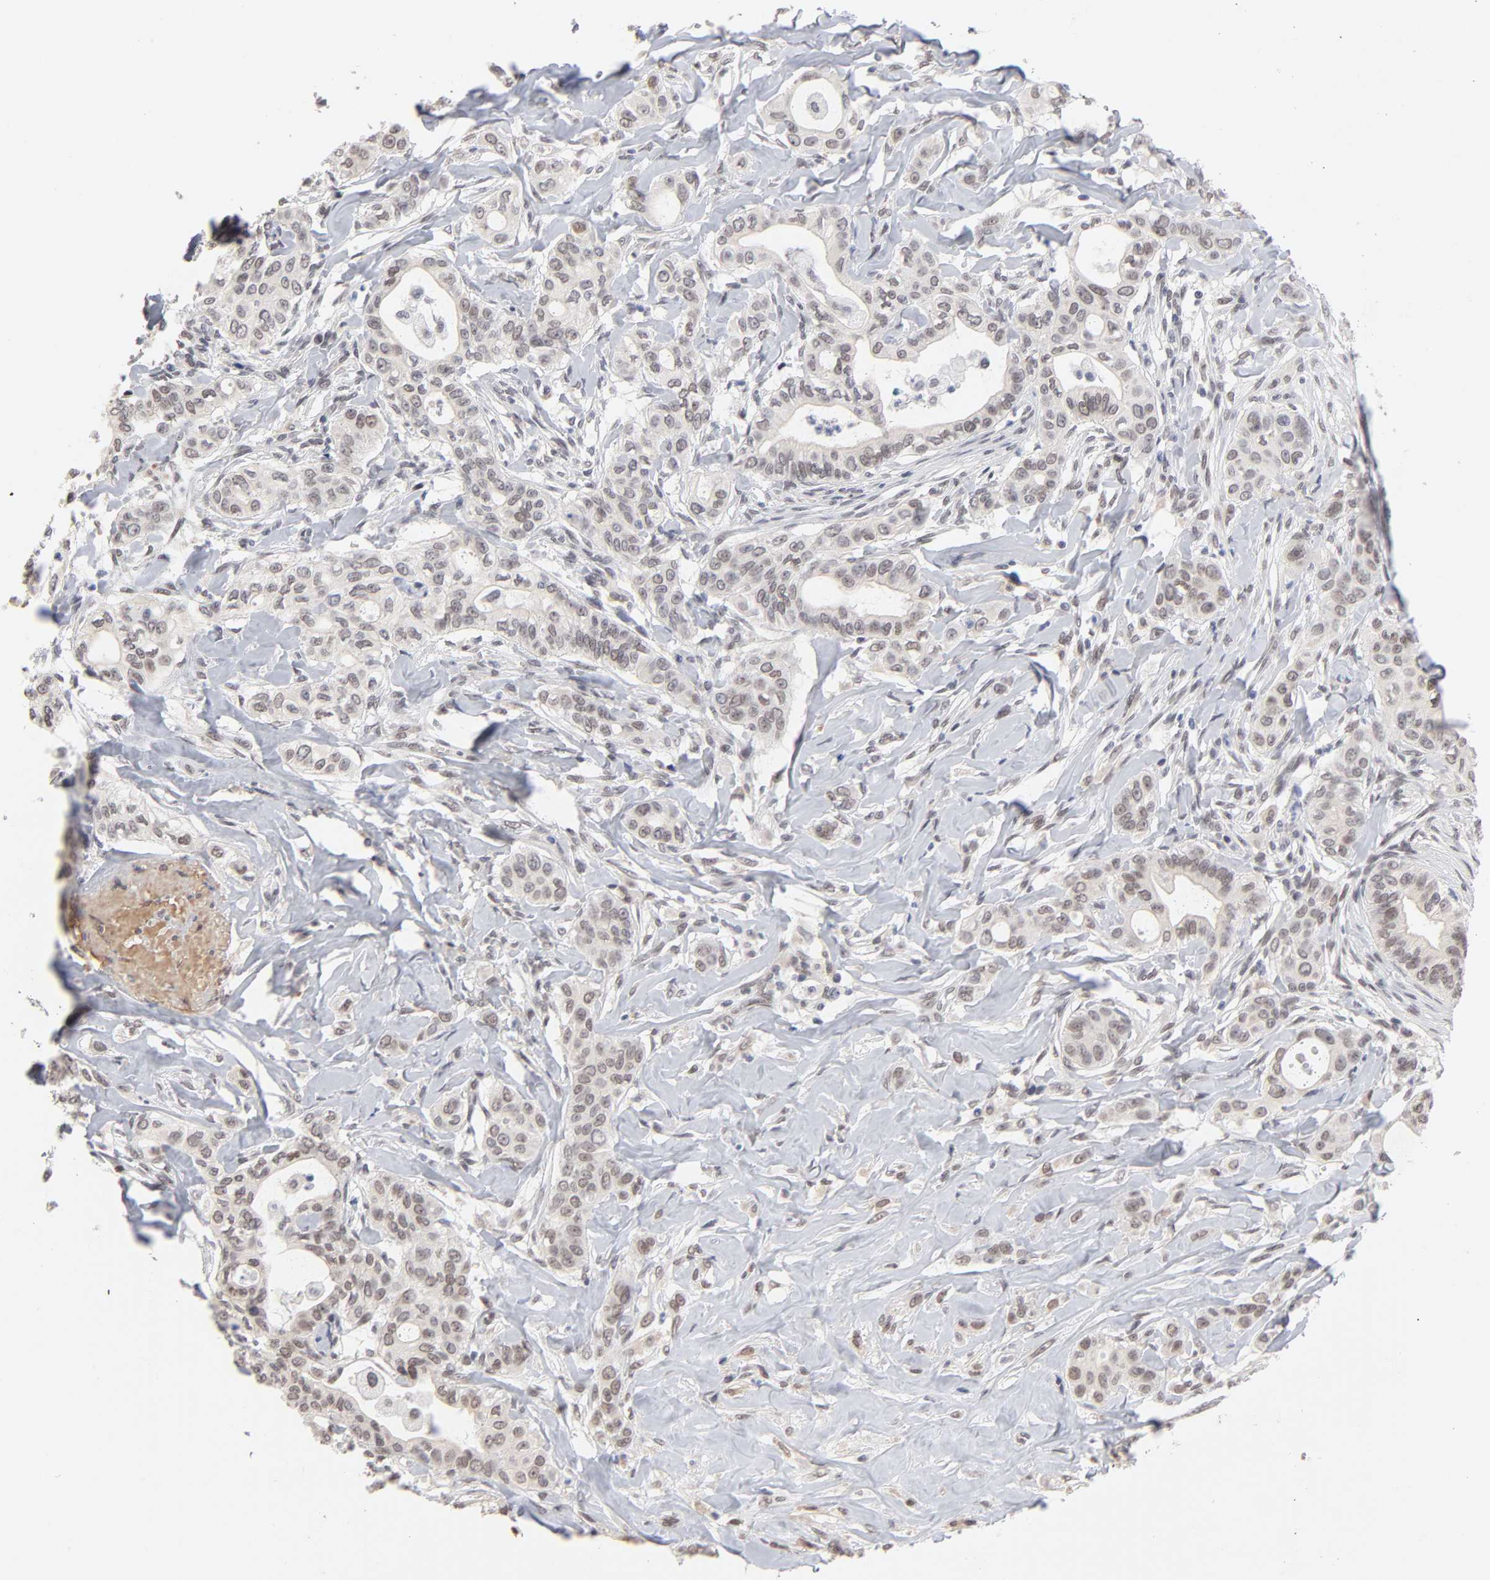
{"staining": {"intensity": "weak", "quantity": "25%-75%", "location": "nuclear"}, "tissue": "liver cancer", "cell_type": "Tumor cells", "image_type": "cancer", "snomed": [{"axis": "morphology", "description": "Cholangiocarcinoma"}, {"axis": "topography", "description": "Liver"}], "caption": "The histopathology image demonstrates a brown stain indicating the presence of a protein in the nuclear of tumor cells in liver cancer (cholangiocarcinoma). Nuclei are stained in blue.", "gene": "MBIP", "patient": {"sex": "female", "age": 67}}